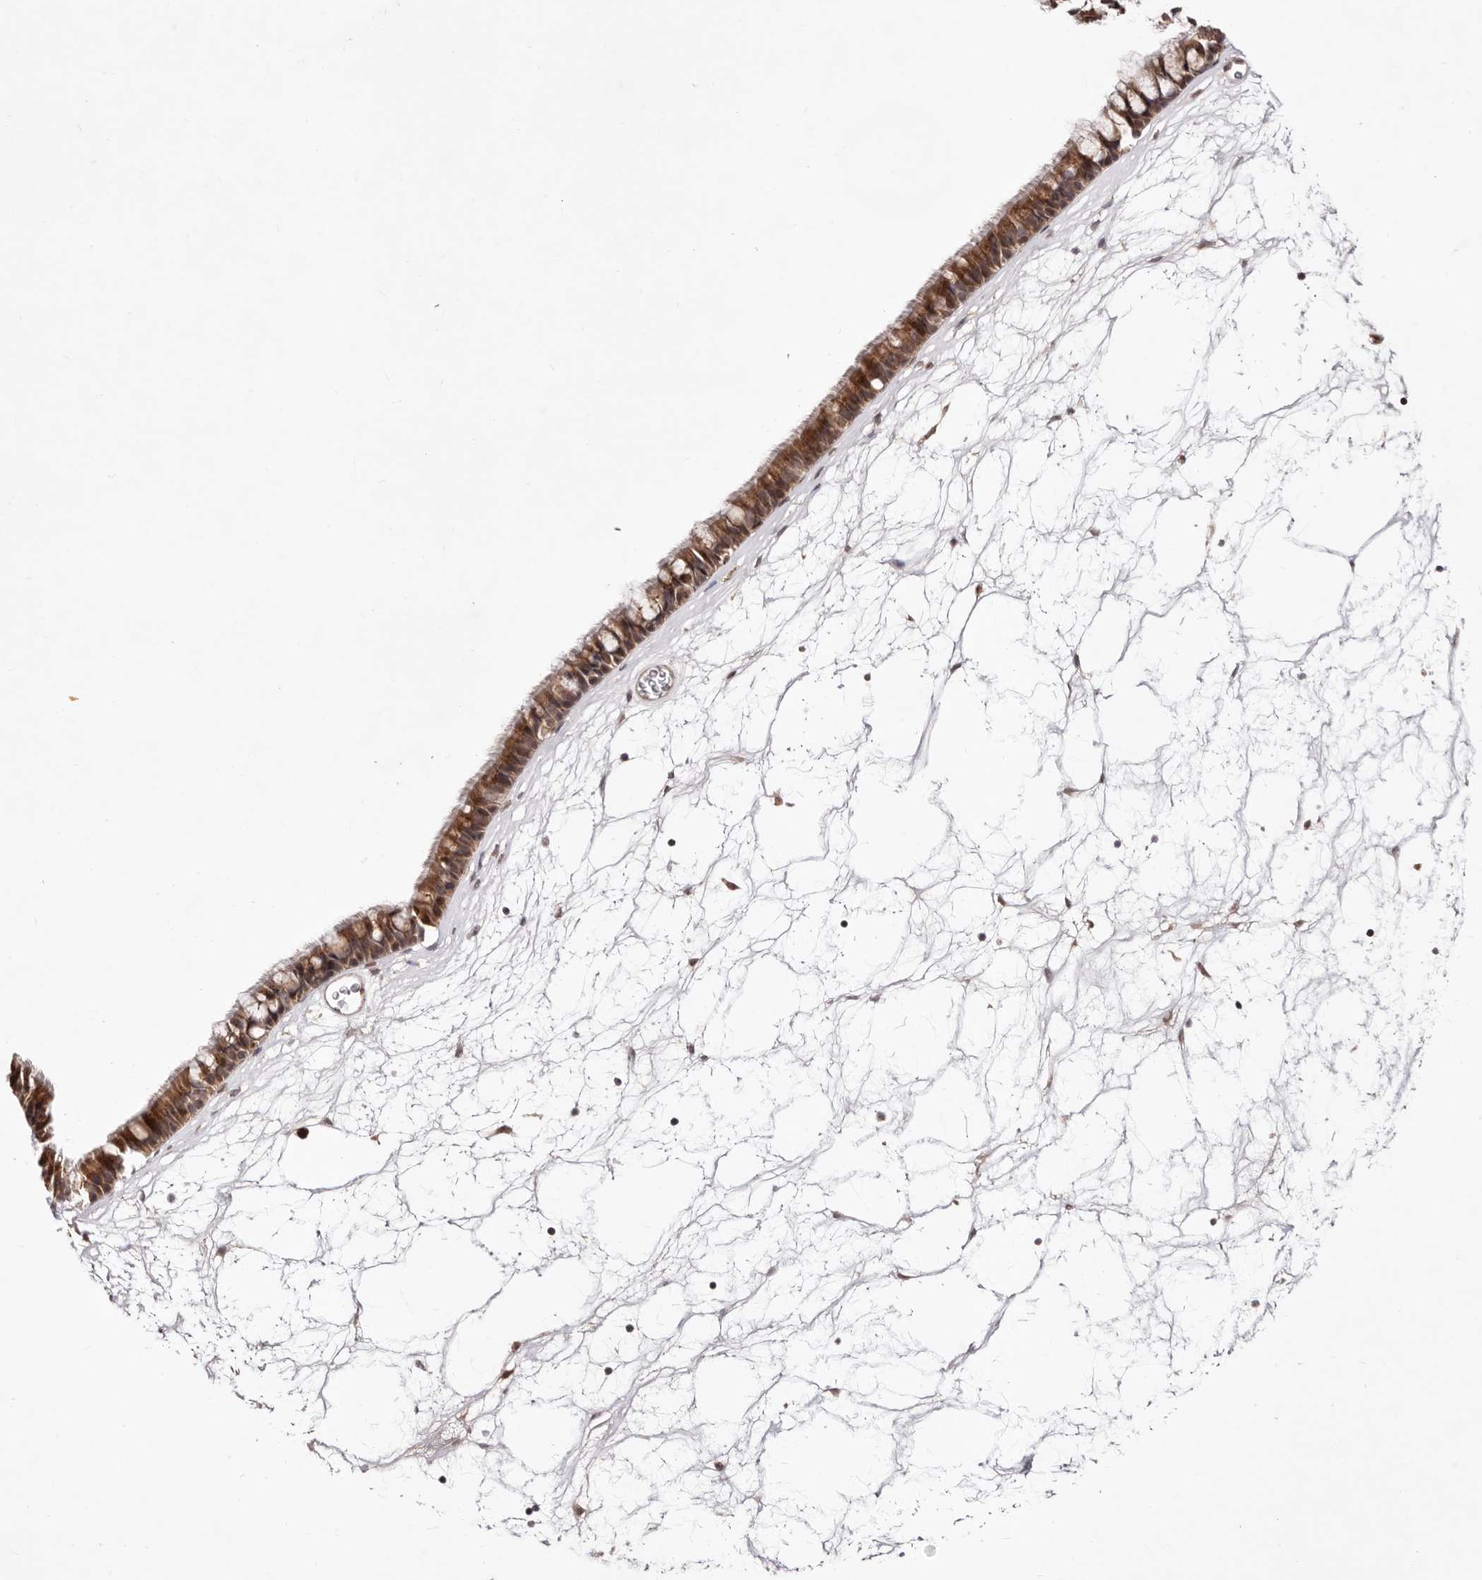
{"staining": {"intensity": "moderate", "quantity": ">75%", "location": "cytoplasmic/membranous,nuclear"}, "tissue": "nasopharynx", "cell_type": "Respiratory epithelial cells", "image_type": "normal", "snomed": [{"axis": "morphology", "description": "Normal tissue, NOS"}, {"axis": "topography", "description": "Nasopharynx"}], "caption": "Nasopharynx stained for a protein (brown) demonstrates moderate cytoplasmic/membranous,nuclear positive expression in about >75% of respiratory epithelial cells.", "gene": "EGR3", "patient": {"sex": "male", "age": 64}}